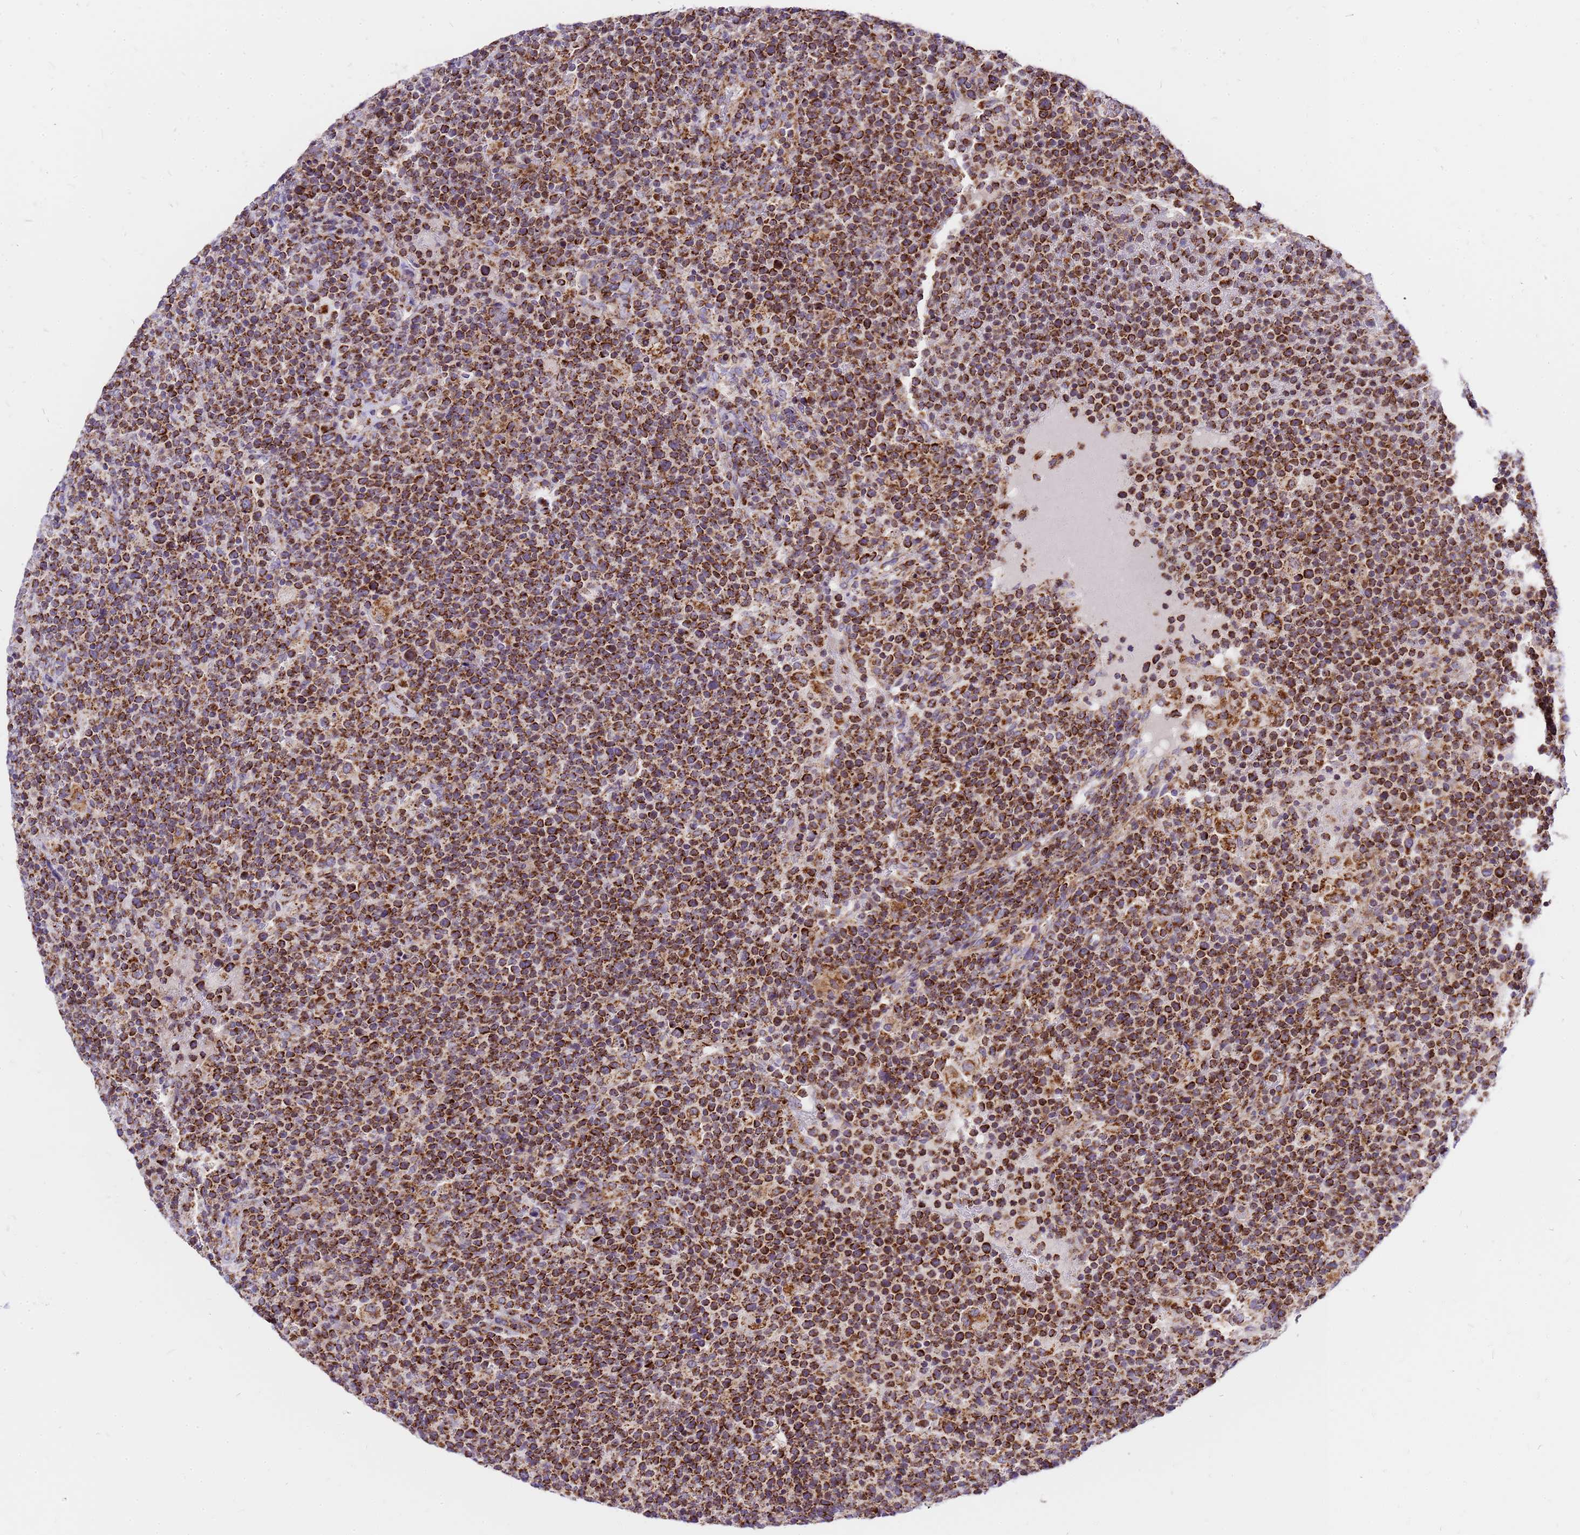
{"staining": {"intensity": "strong", "quantity": ">75%", "location": "cytoplasmic/membranous"}, "tissue": "lymphoma", "cell_type": "Tumor cells", "image_type": "cancer", "snomed": [{"axis": "morphology", "description": "Malignant lymphoma, non-Hodgkin's type, High grade"}, {"axis": "topography", "description": "Lymph node"}], "caption": "Immunohistochemistry (IHC) histopathology image of neoplastic tissue: malignant lymphoma, non-Hodgkin's type (high-grade) stained using immunohistochemistry (IHC) exhibits high levels of strong protein expression localized specifically in the cytoplasmic/membranous of tumor cells, appearing as a cytoplasmic/membranous brown color.", "gene": "MRPS26", "patient": {"sex": "male", "age": 61}}